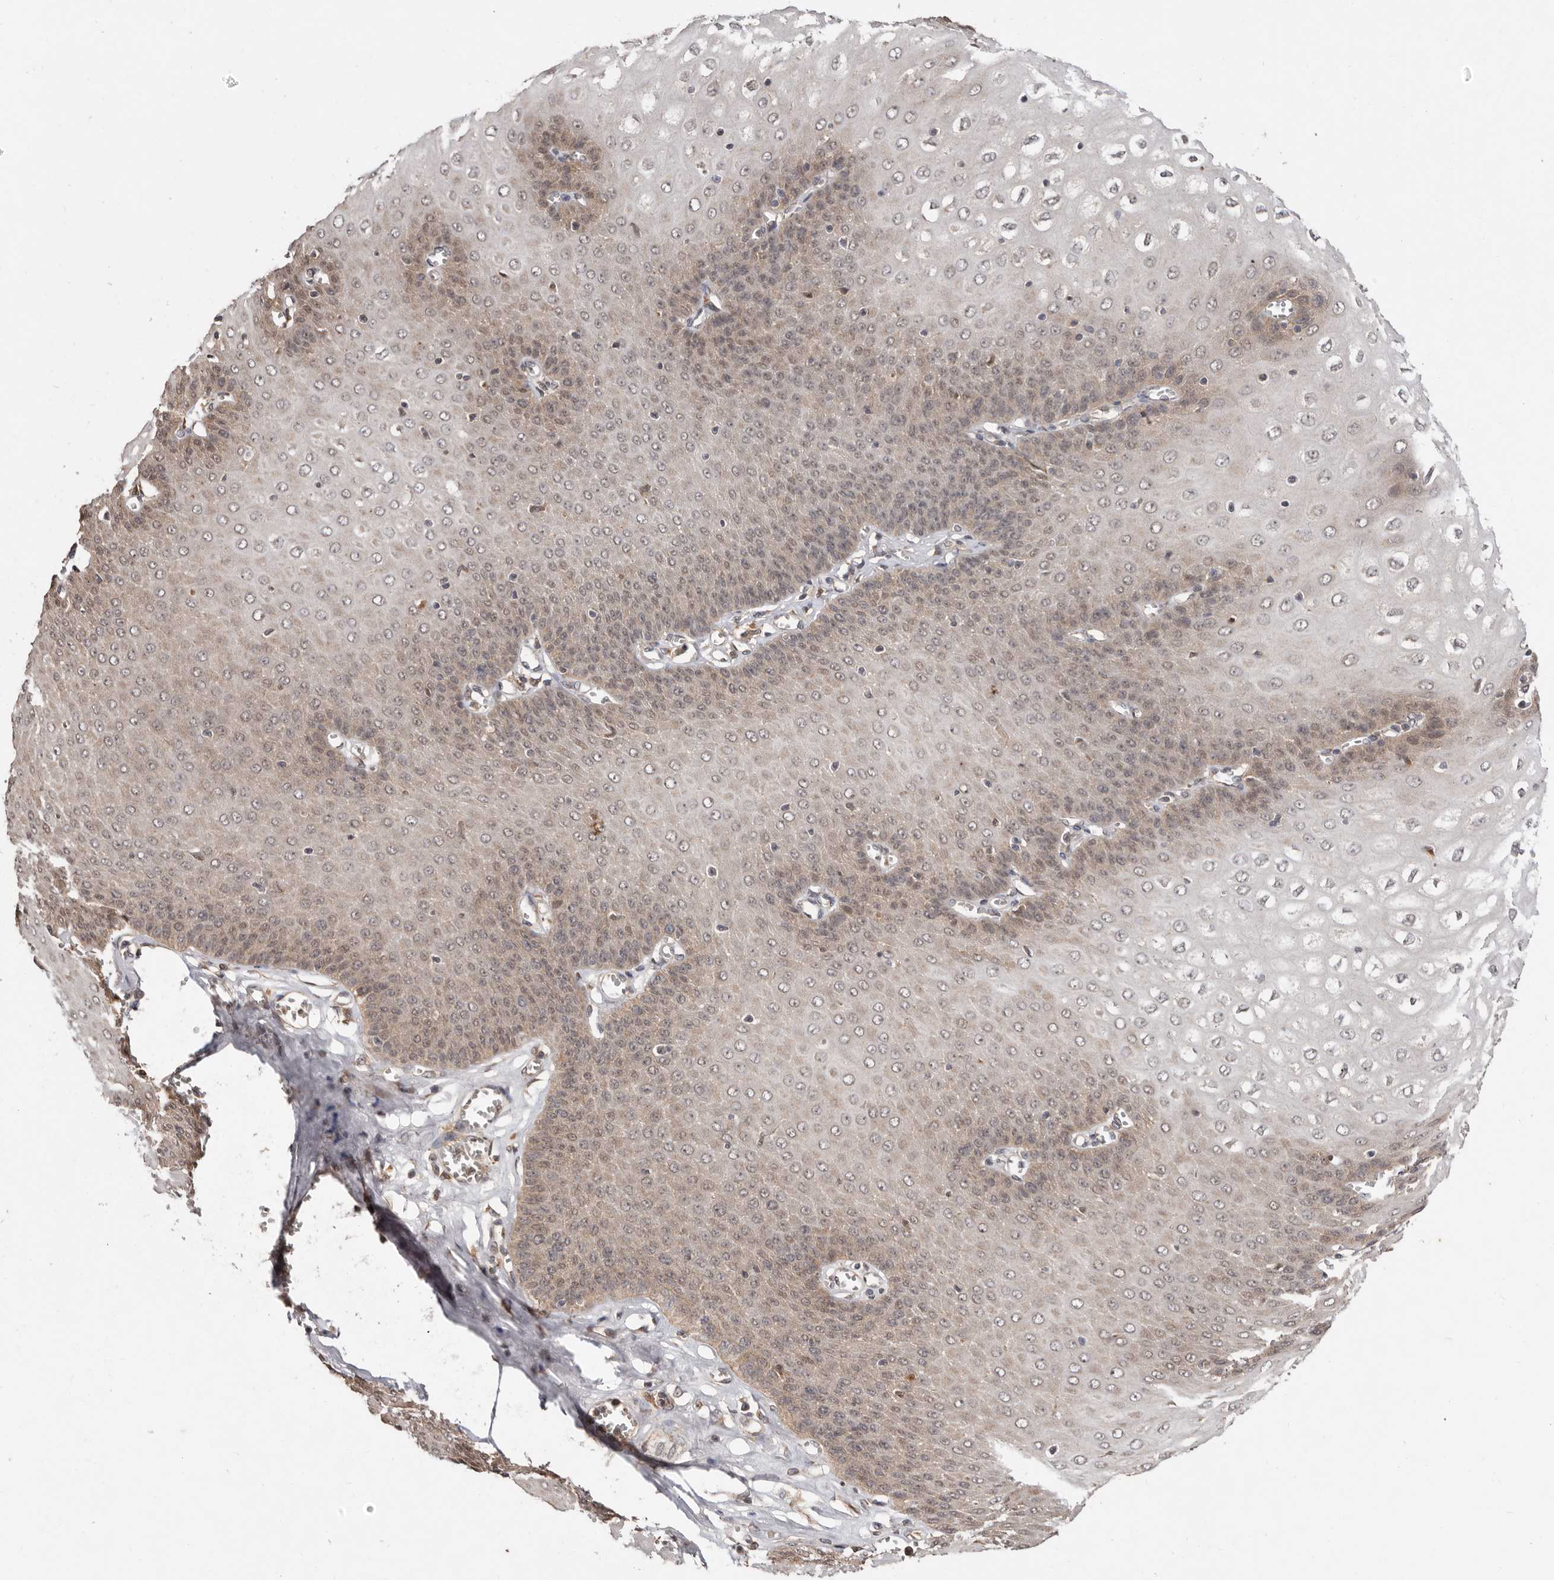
{"staining": {"intensity": "moderate", "quantity": "25%-75%", "location": "cytoplasmic/membranous,nuclear"}, "tissue": "esophagus", "cell_type": "Squamous epithelial cells", "image_type": "normal", "snomed": [{"axis": "morphology", "description": "Normal tissue, NOS"}, {"axis": "topography", "description": "Esophagus"}], "caption": "Immunohistochemistry (IHC) of benign human esophagus displays medium levels of moderate cytoplasmic/membranous,nuclear staining in approximately 25%-75% of squamous epithelial cells.", "gene": "RSPO2", "patient": {"sex": "male", "age": 60}}